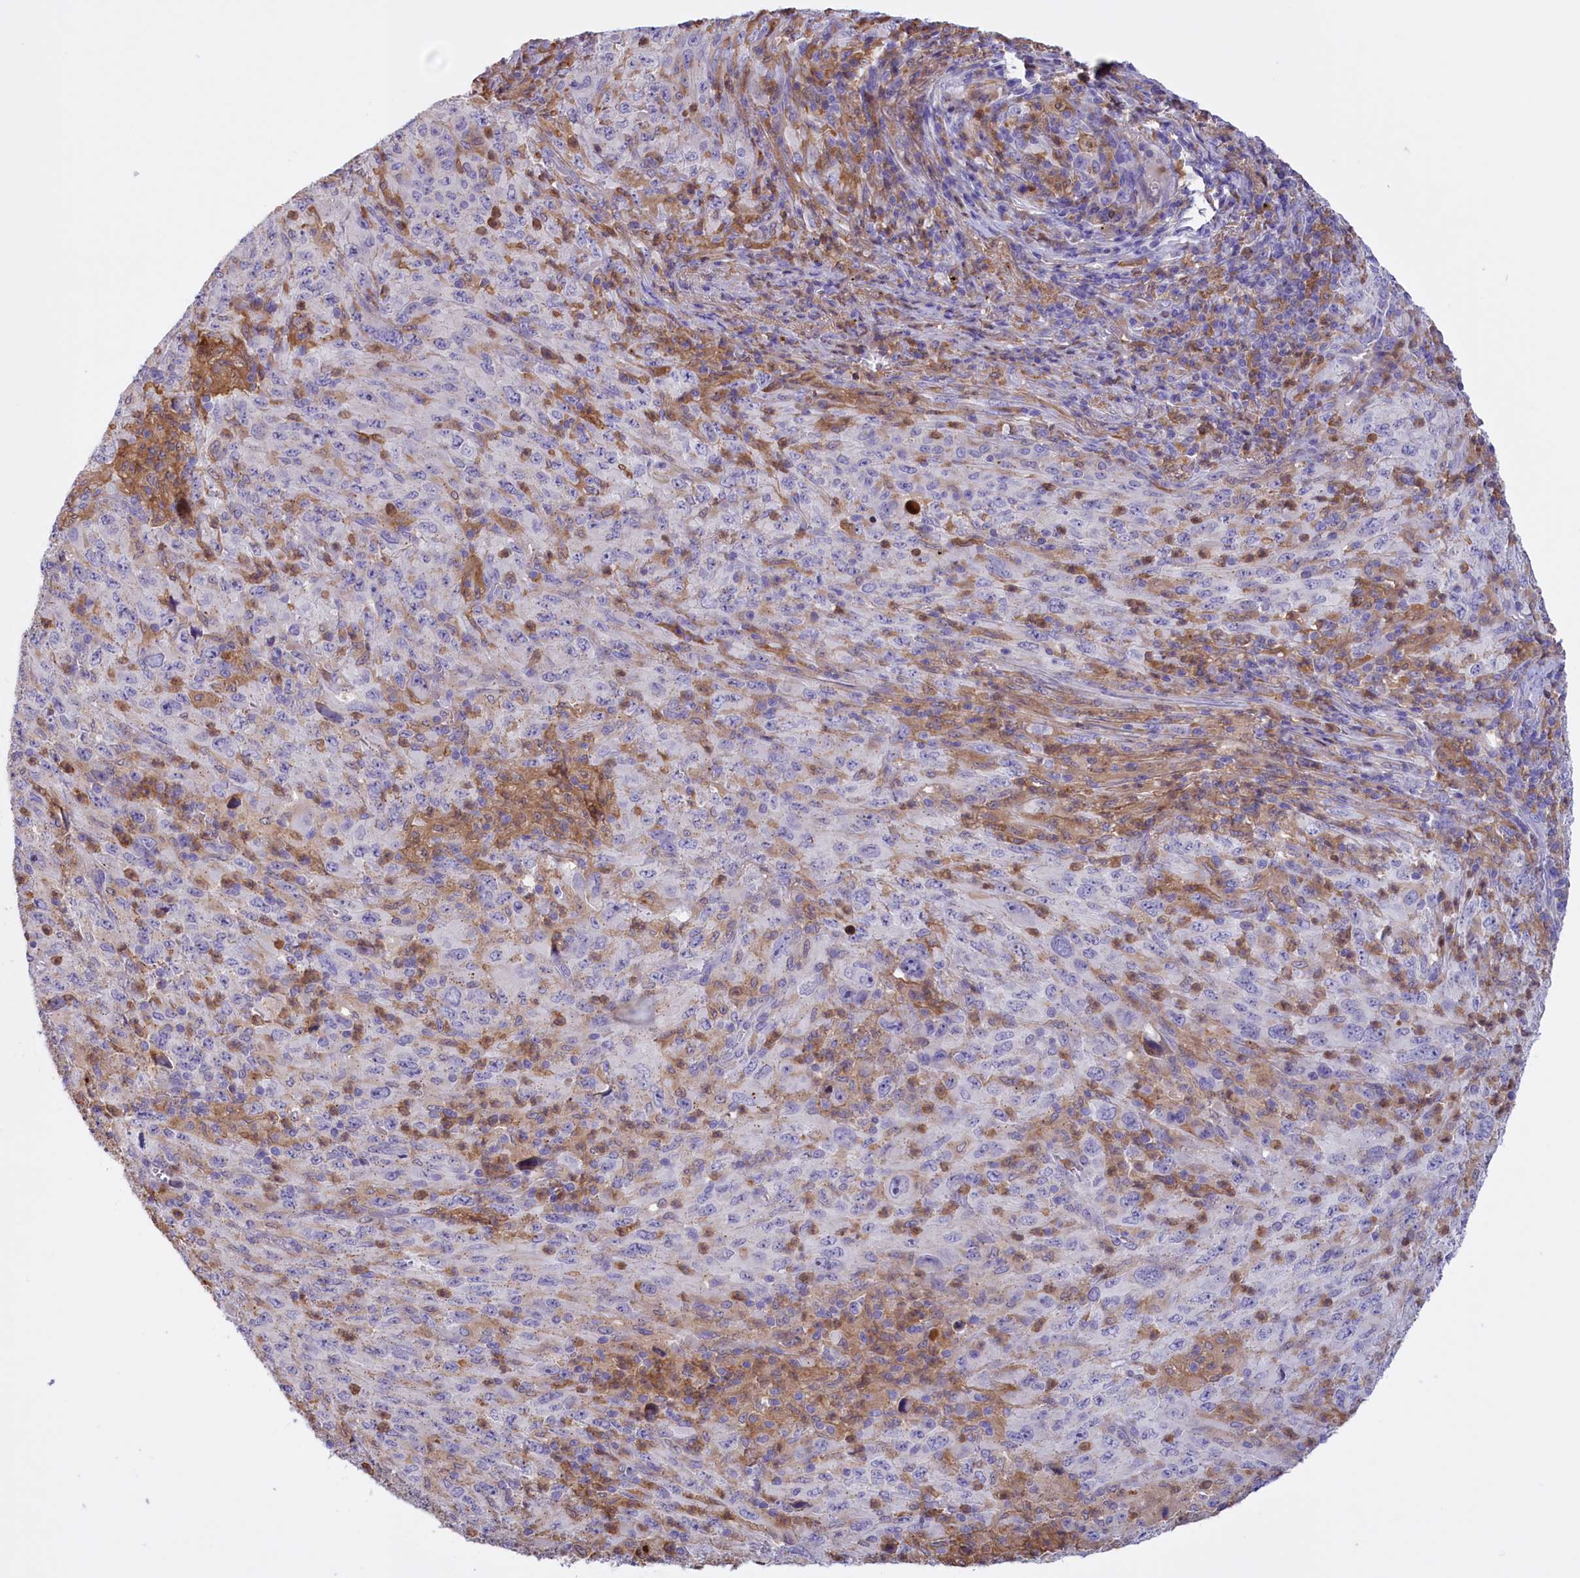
{"staining": {"intensity": "negative", "quantity": "none", "location": "none"}, "tissue": "melanoma", "cell_type": "Tumor cells", "image_type": "cancer", "snomed": [{"axis": "morphology", "description": "Malignant melanoma, Metastatic site"}, {"axis": "topography", "description": "Skin"}], "caption": "High power microscopy photomicrograph of an immunohistochemistry photomicrograph of melanoma, revealing no significant staining in tumor cells.", "gene": "FAM149B1", "patient": {"sex": "female", "age": 56}}